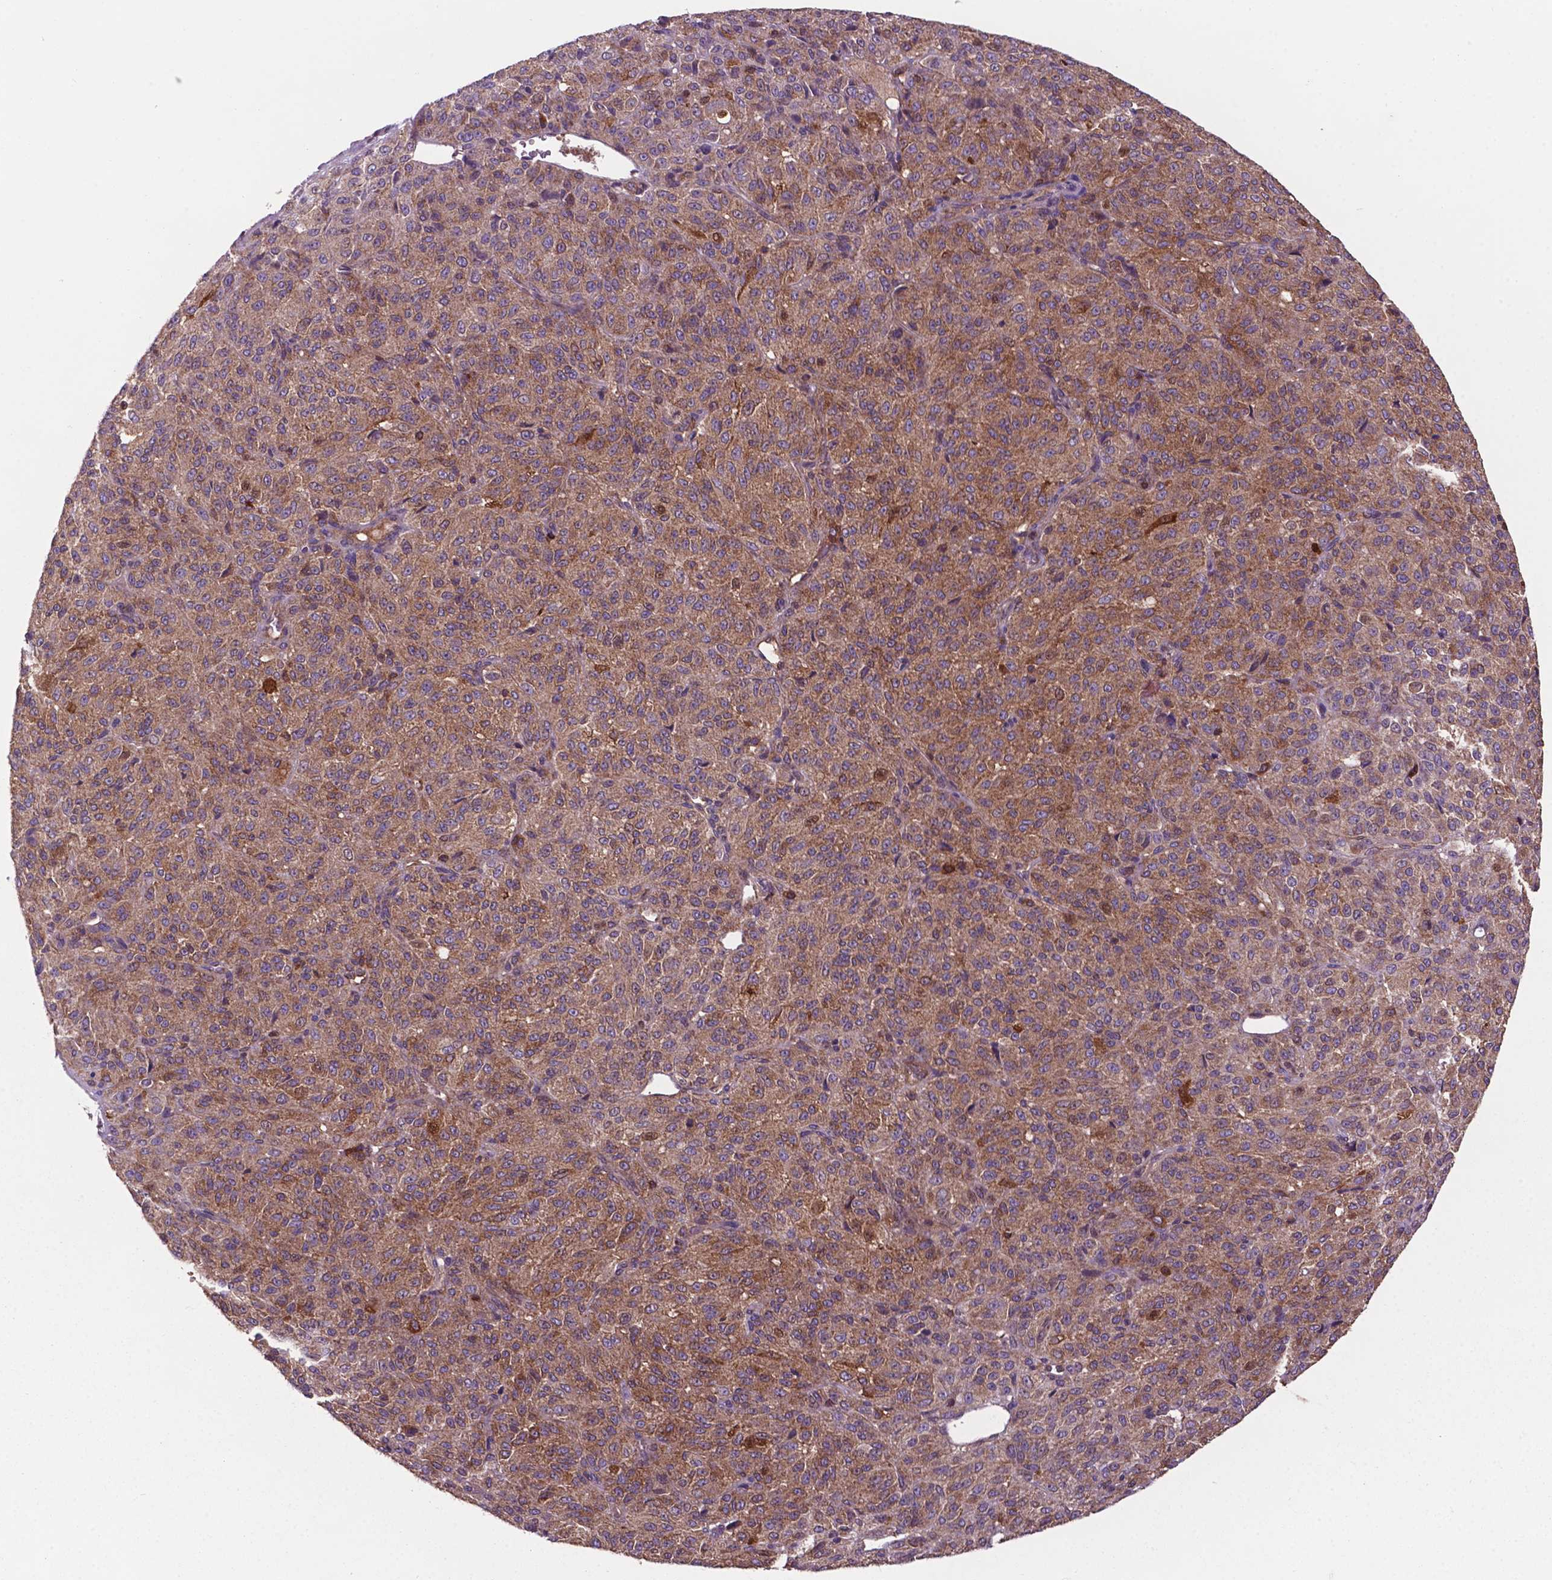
{"staining": {"intensity": "moderate", "quantity": ">75%", "location": "cytoplasmic/membranous"}, "tissue": "melanoma", "cell_type": "Tumor cells", "image_type": "cancer", "snomed": [{"axis": "morphology", "description": "Malignant melanoma, Metastatic site"}, {"axis": "topography", "description": "Brain"}], "caption": "Human malignant melanoma (metastatic site) stained for a protein (brown) demonstrates moderate cytoplasmic/membranous positive expression in approximately >75% of tumor cells.", "gene": "SMAD3", "patient": {"sex": "female", "age": 56}}